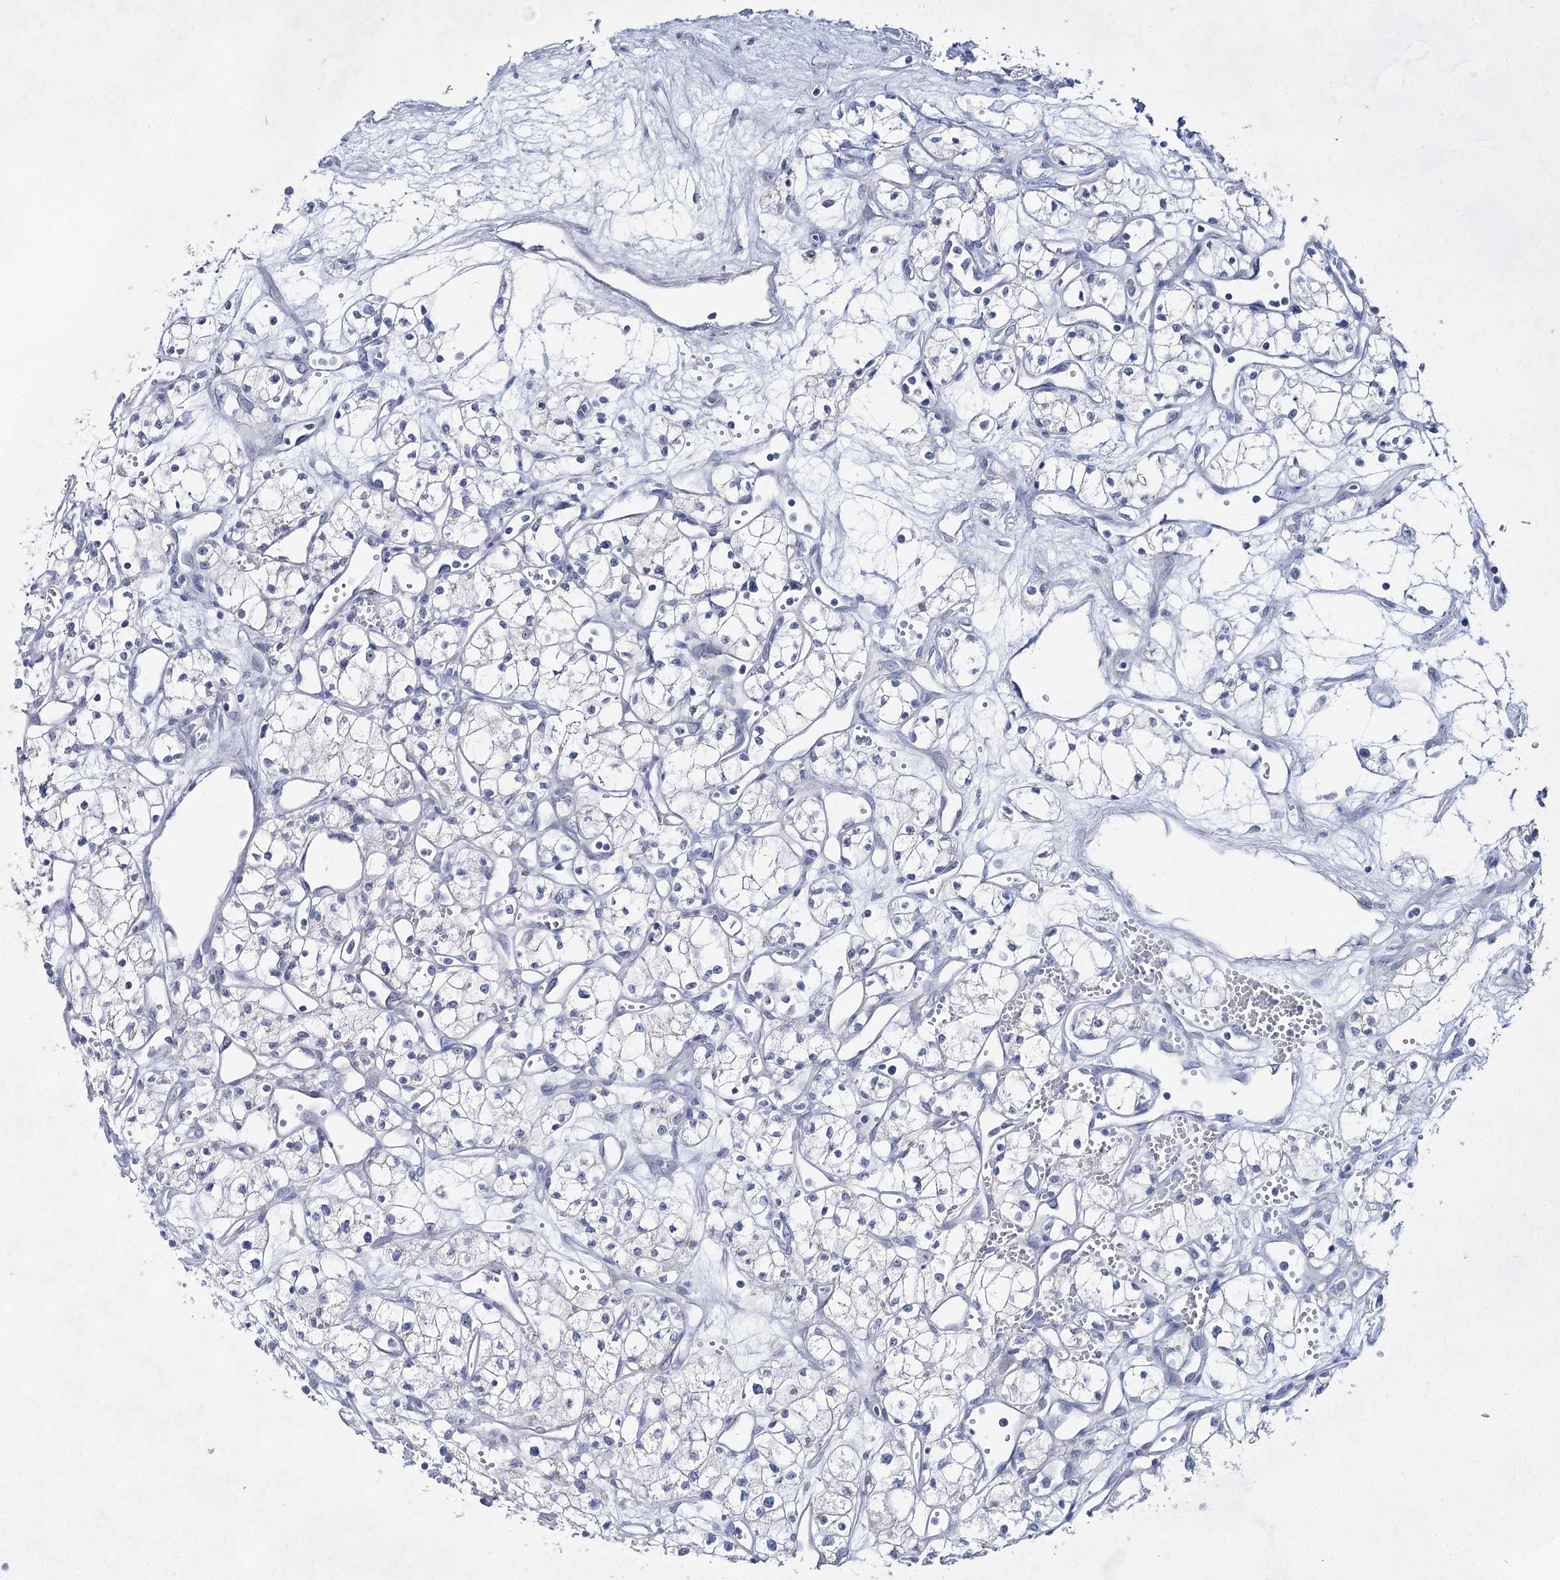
{"staining": {"intensity": "negative", "quantity": "none", "location": "none"}, "tissue": "renal cancer", "cell_type": "Tumor cells", "image_type": "cancer", "snomed": [{"axis": "morphology", "description": "Adenocarcinoma, NOS"}, {"axis": "topography", "description": "Kidney"}], "caption": "Tumor cells show no significant protein staining in renal cancer (adenocarcinoma). The staining is performed using DAB brown chromogen with nuclei counter-stained in using hematoxylin.", "gene": "BPHL", "patient": {"sex": "male", "age": 59}}